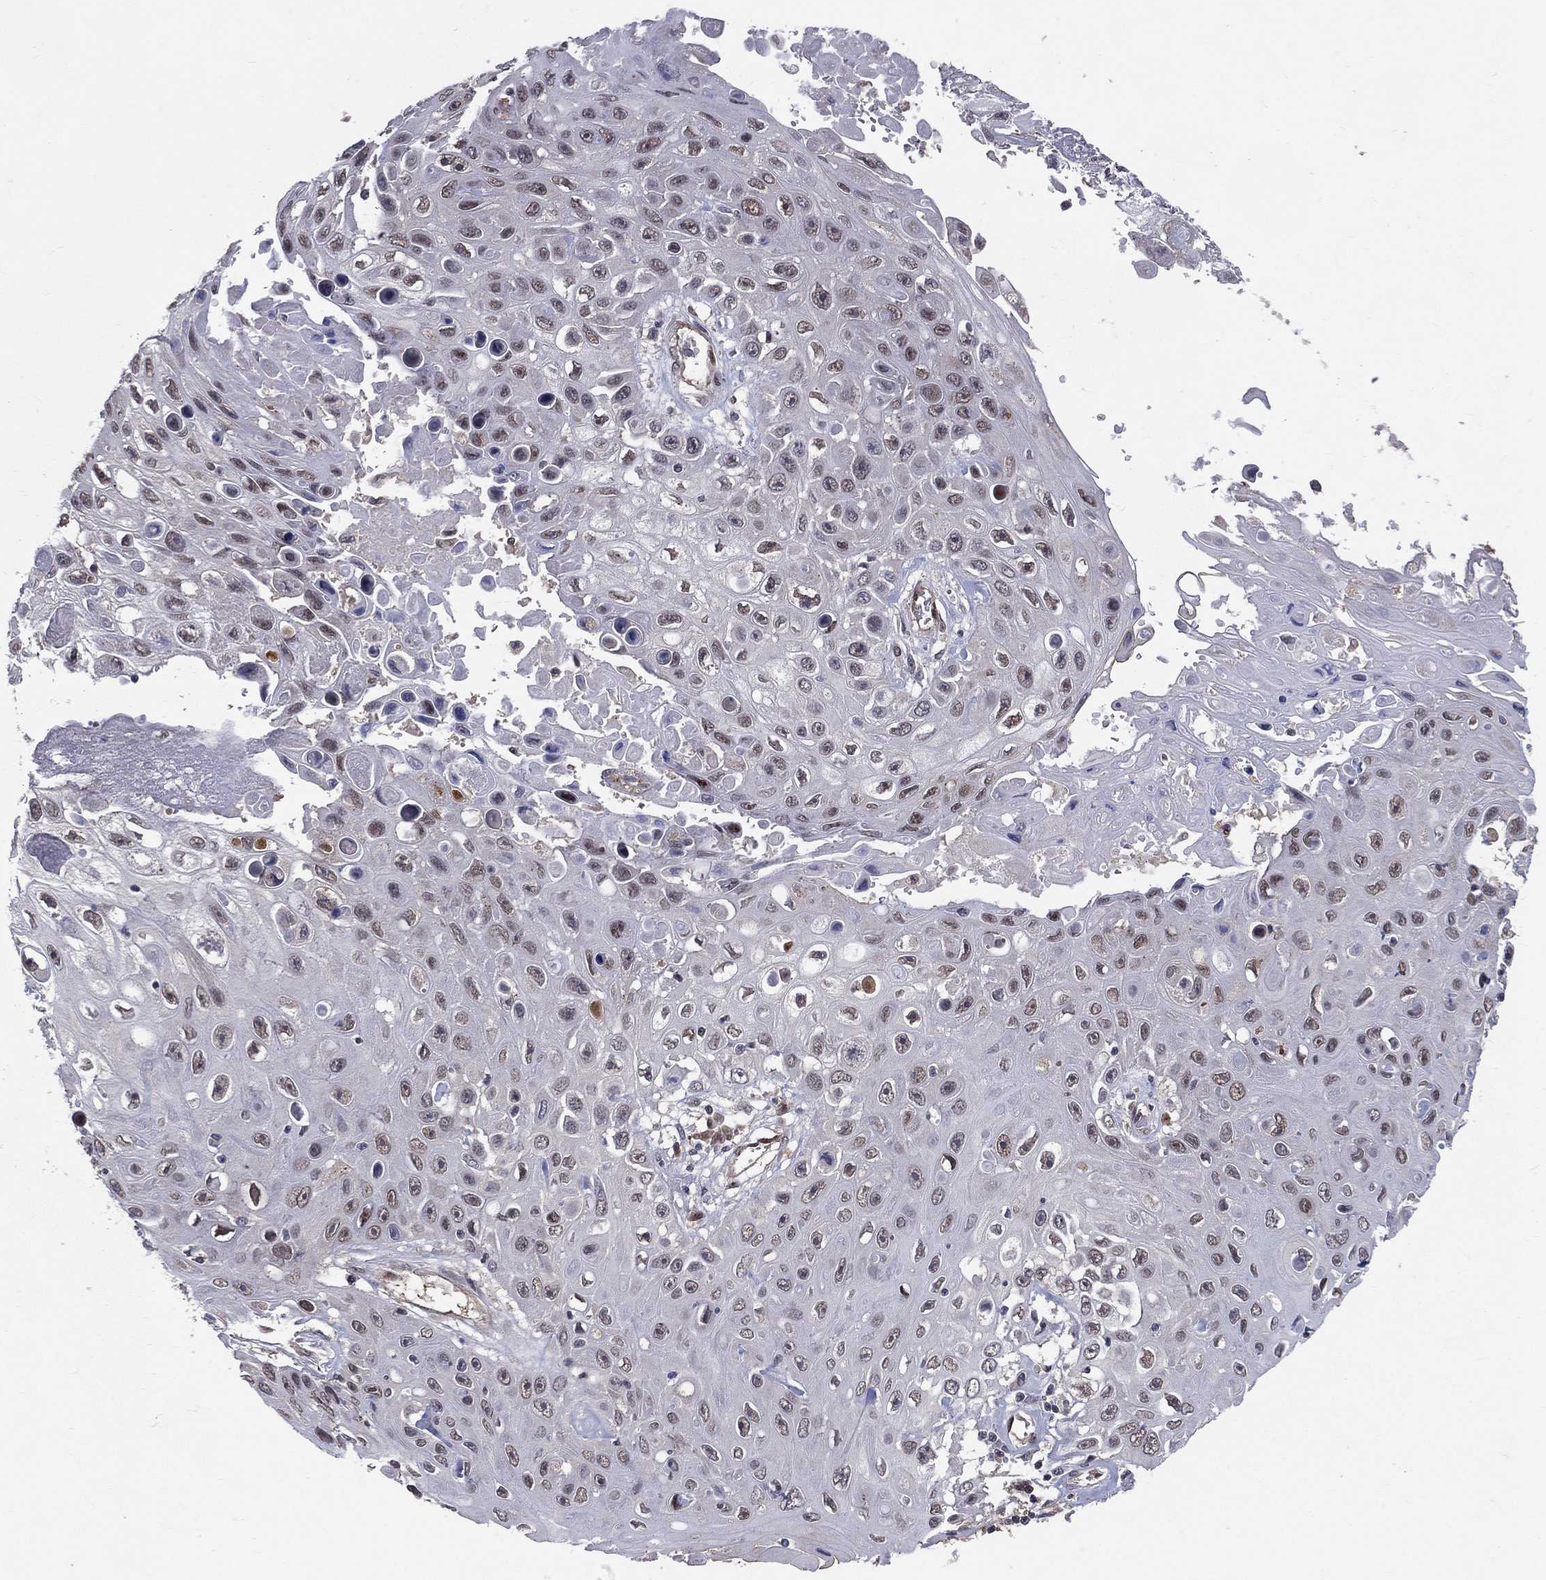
{"staining": {"intensity": "weak", "quantity": "<25%", "location": "cytoplasmic/membranous,nuclear"}, "tissue": "skin cancer", "cell_type": "Tumor cells", "image_type": "cancer", "snomed": [{"axis": "morphology", "description": "Squamous cell carcinoma, NOS"}, {"axis": "topography", "description": "Skin"}], "caption": "An immunohistochemistry (IHC) histopathology image of skin cancer (squamous cell carcinoma) is shown. There is no staining in tumor cells of skin cancer (squamous cell carcinoma).", "gene": "GMPR2", "patient": {"sex": "male", "age": 82}}